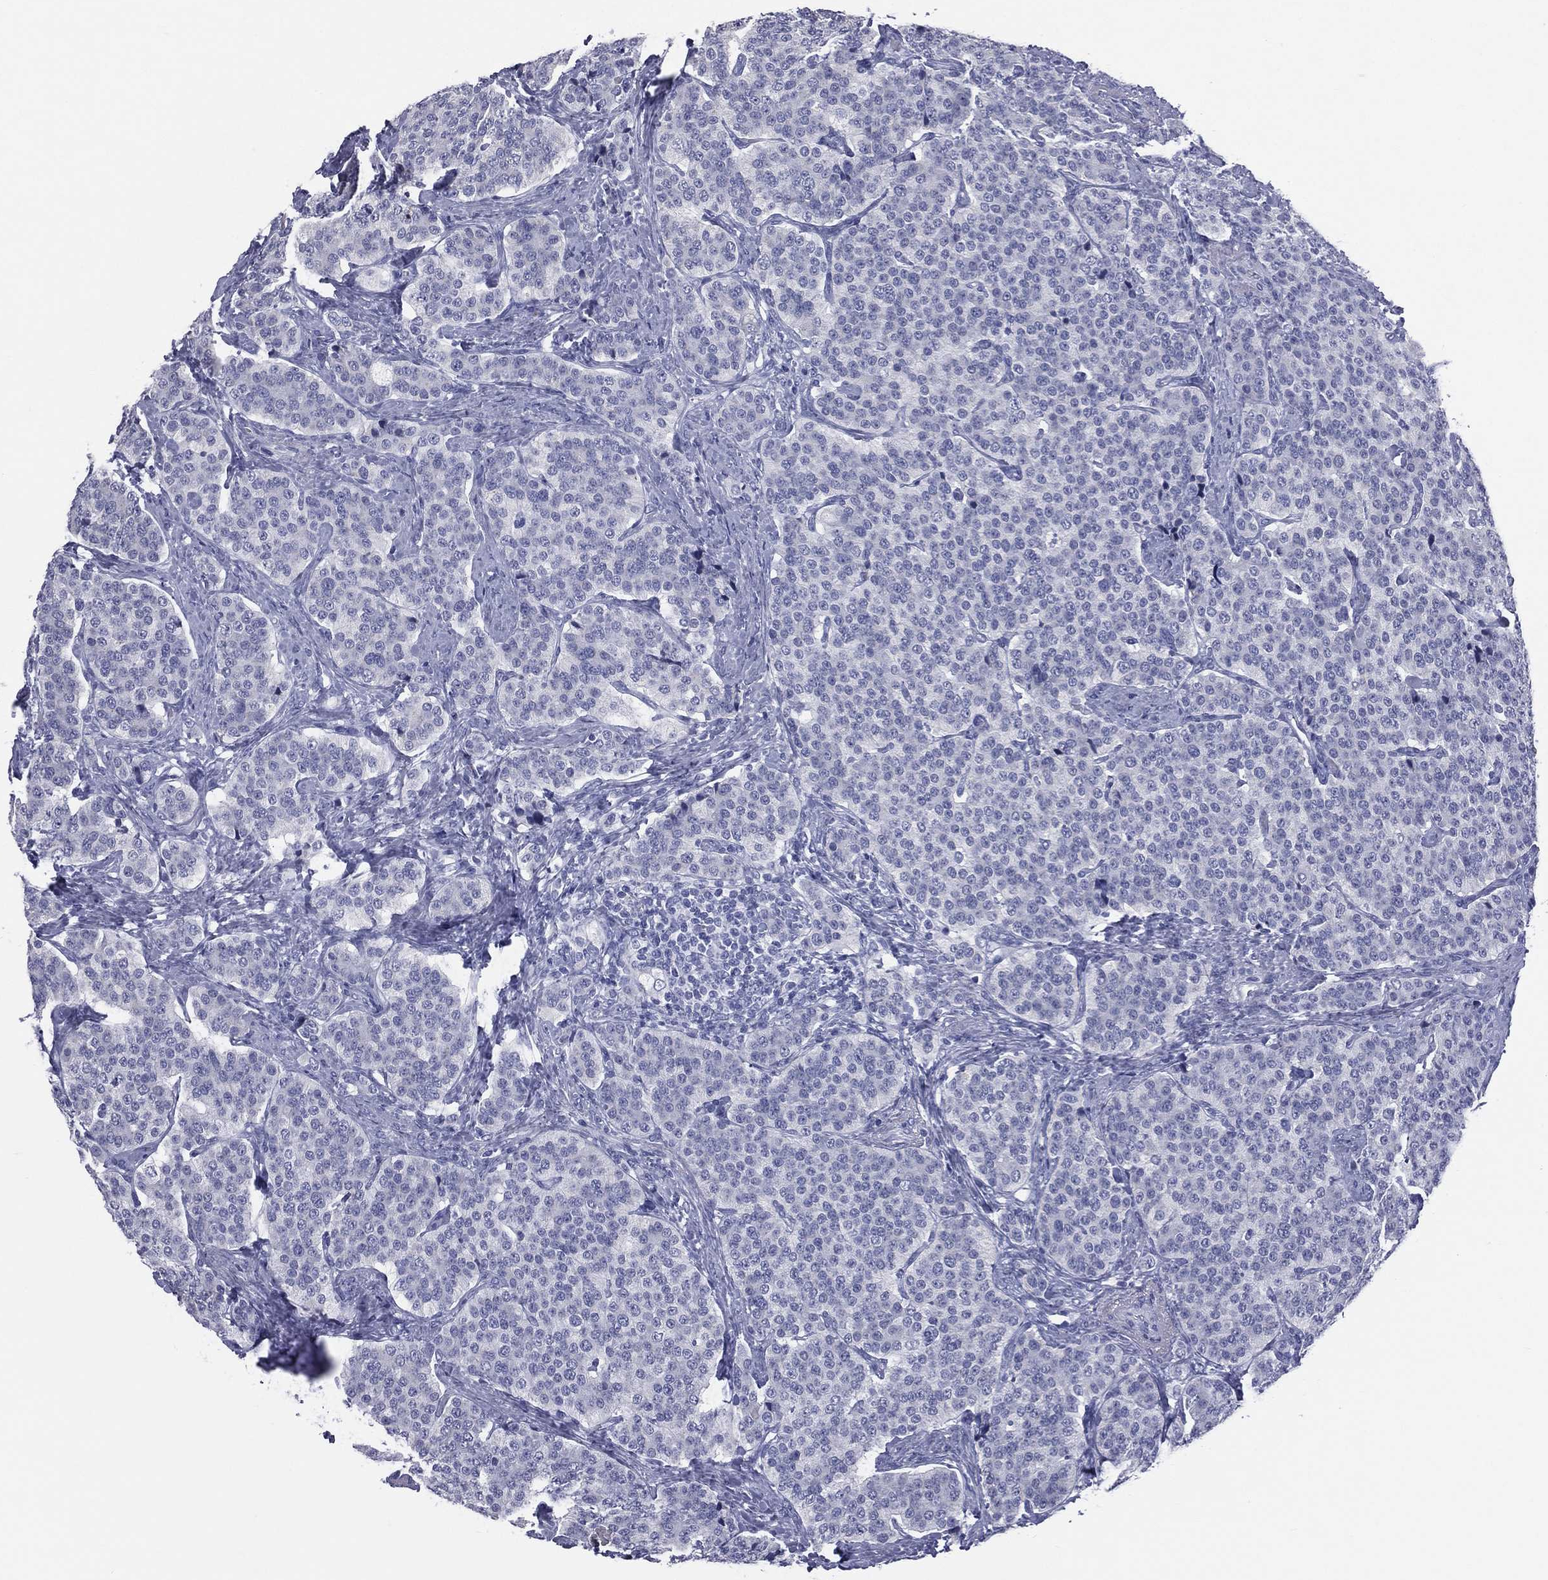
{"staining": {"intensity": "negative", "quantity": "none", "location": "none"}, "tissue": "carcinoid", "cell_type": "Tumor cells", "image_type": "cancer", "snomed": [{"axis": "morphology", "description": "Carcinoid, malignant, NOS"}, {"axis": "topography", "description": "Small intestine"}], "caption": "Immunohistochemical staining of human carcinoid (malignant) reveals no significant positivity in tumor cells.", "gene": "MLN", "patient": {"sex": "female", "age": 58}}